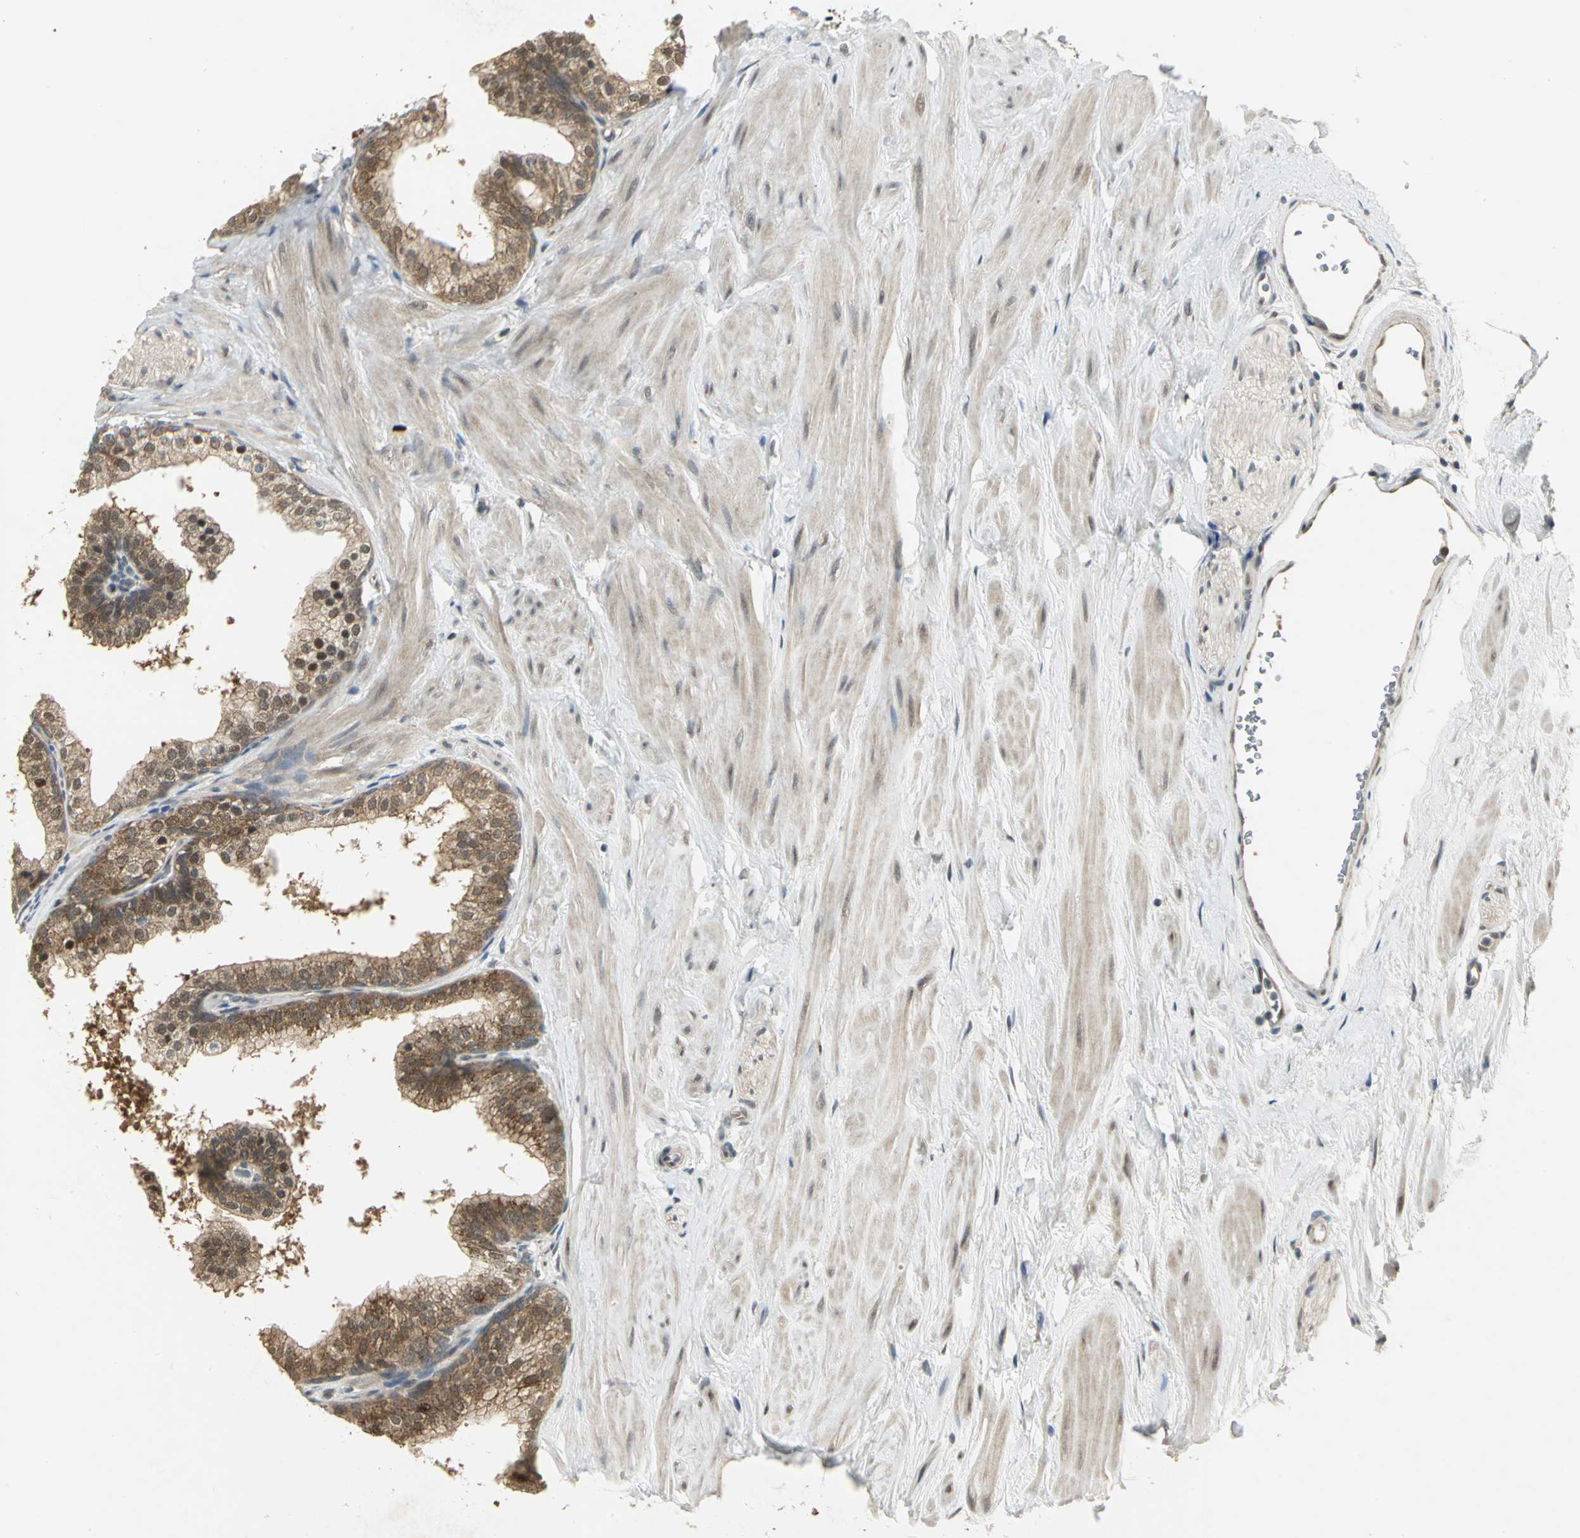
{"staining": {"intensity": "moderate", "quantity": ">75%", "location": "cytoplasmic/membranous"}, "tissue": "prostate", "cell_type": "Glandular cells", "image_type": "normal", "snomed": [{"axis": "morphology", "description": "Normal tissue, NOS"}, {"axis": "topography", "description": "Prostate"}], "caption": "An IHC image of unremarkable tissue is shown. Protein staining in brown shows moderate cytoplasmic/membranous positivity in prostate within glandular cells.", "gene": "PSMC4", "patient": {"sex": "male", "age": 60}}